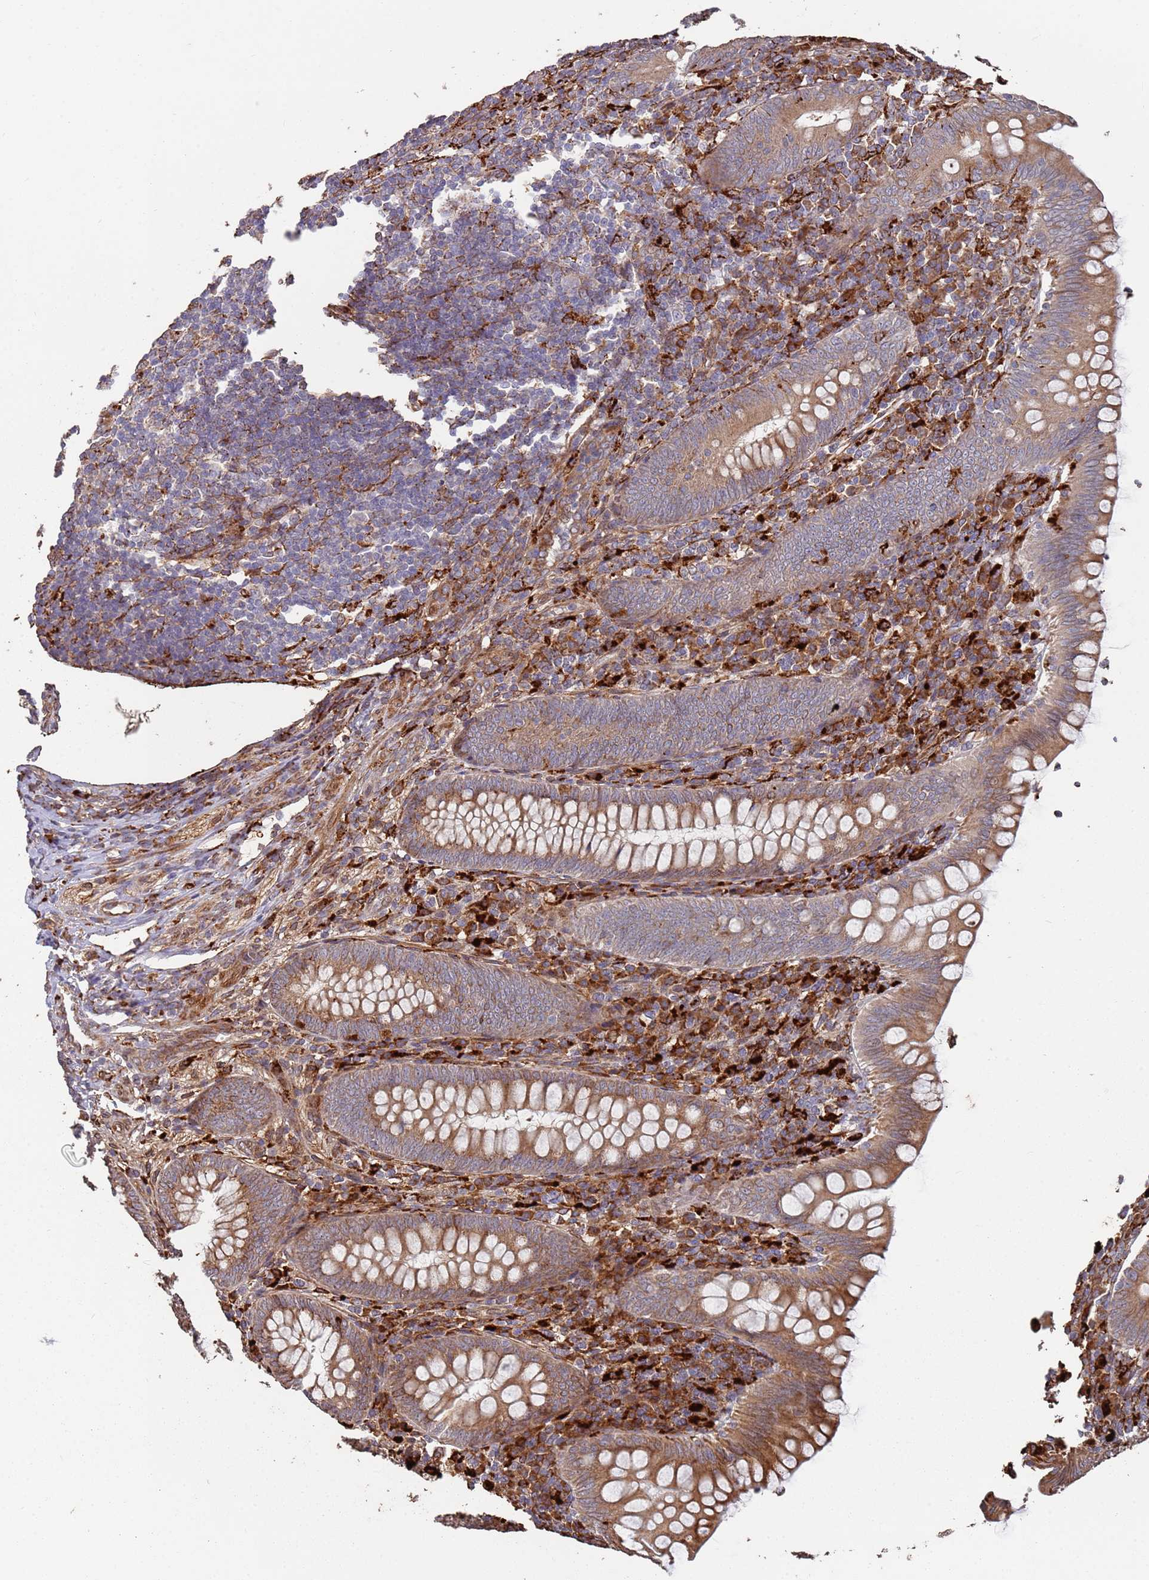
{"staining": {"intensity": "moderate", "quantity": ">75%", "location": "cytoplasmic/membranous"}, "tissue": "appendix", "cell_type": "Glandular cells", "image_type": "normal", "snomed": [{"axis": "morphology", "description": "Normal tissue, NOS"}, {"axis": "topography", "description": "Appendix"}], "caption": "Glandular cells exhibit medium levels of moderate cytoplasmic/membranous positivity in about >75% of cells in benign appendix.", "gene": "LACC1", "patient": {"sex": "male", "age": 14}}